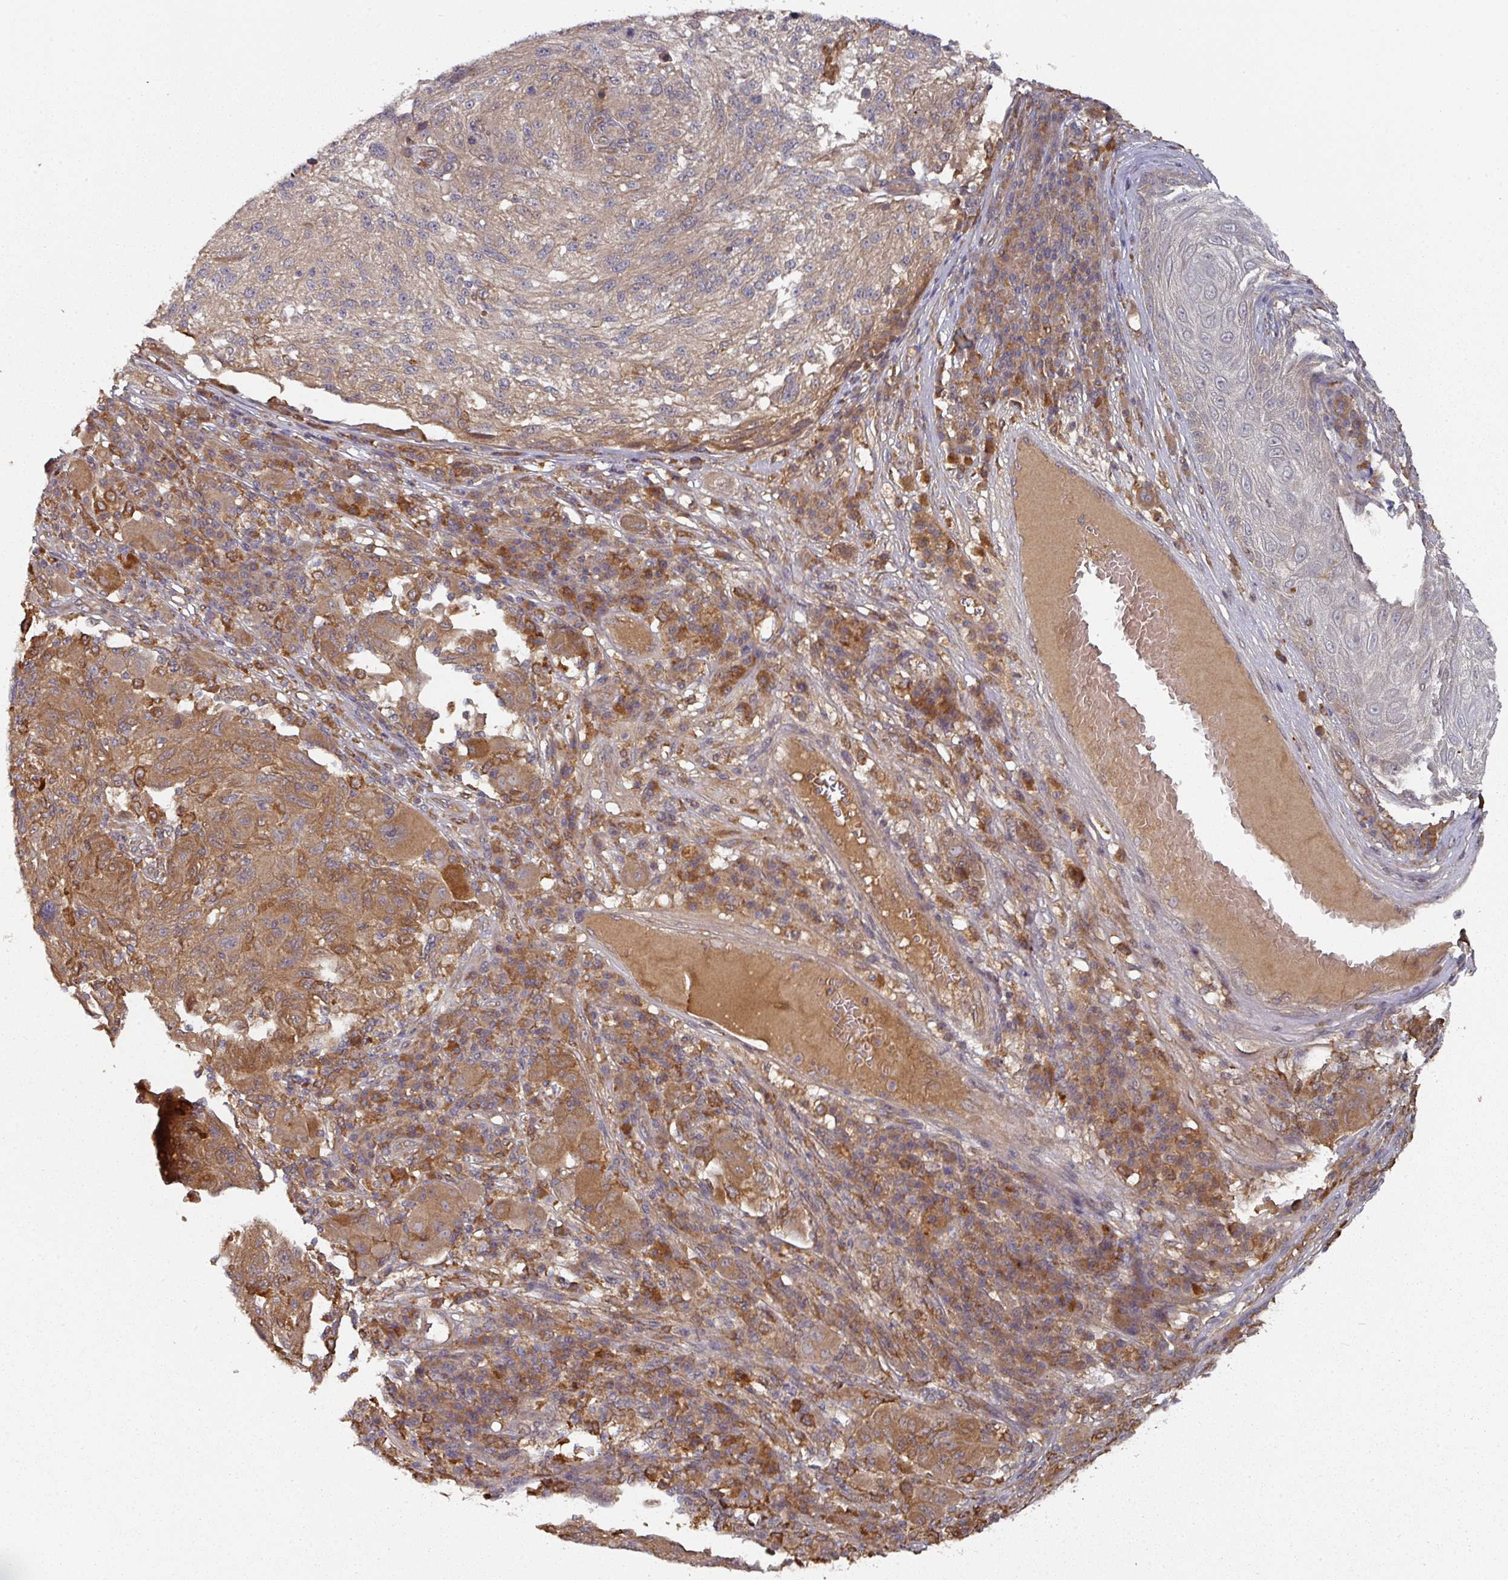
{"staining": {"intensity": "moderate", "quantity": ">75%", "location": "cytoplasmic/membranous"}, "tissue": "melanoma", "cell_type": "Tumor cells", "image_type": "cancer", "snomed": [{"axis": "morphology", "description": "Malignant melanoma, NOS"}, {"axis": "topography", "description": "Skin"}], "caption": "Immunohistochemistry (DAB) staining of human malignant melanoma shows moderate cytoplasmic/membranous protein expression in about >75% of tumor cells.", "gene": "CEP95", "patient": {"sex": "male", "age": 53}}